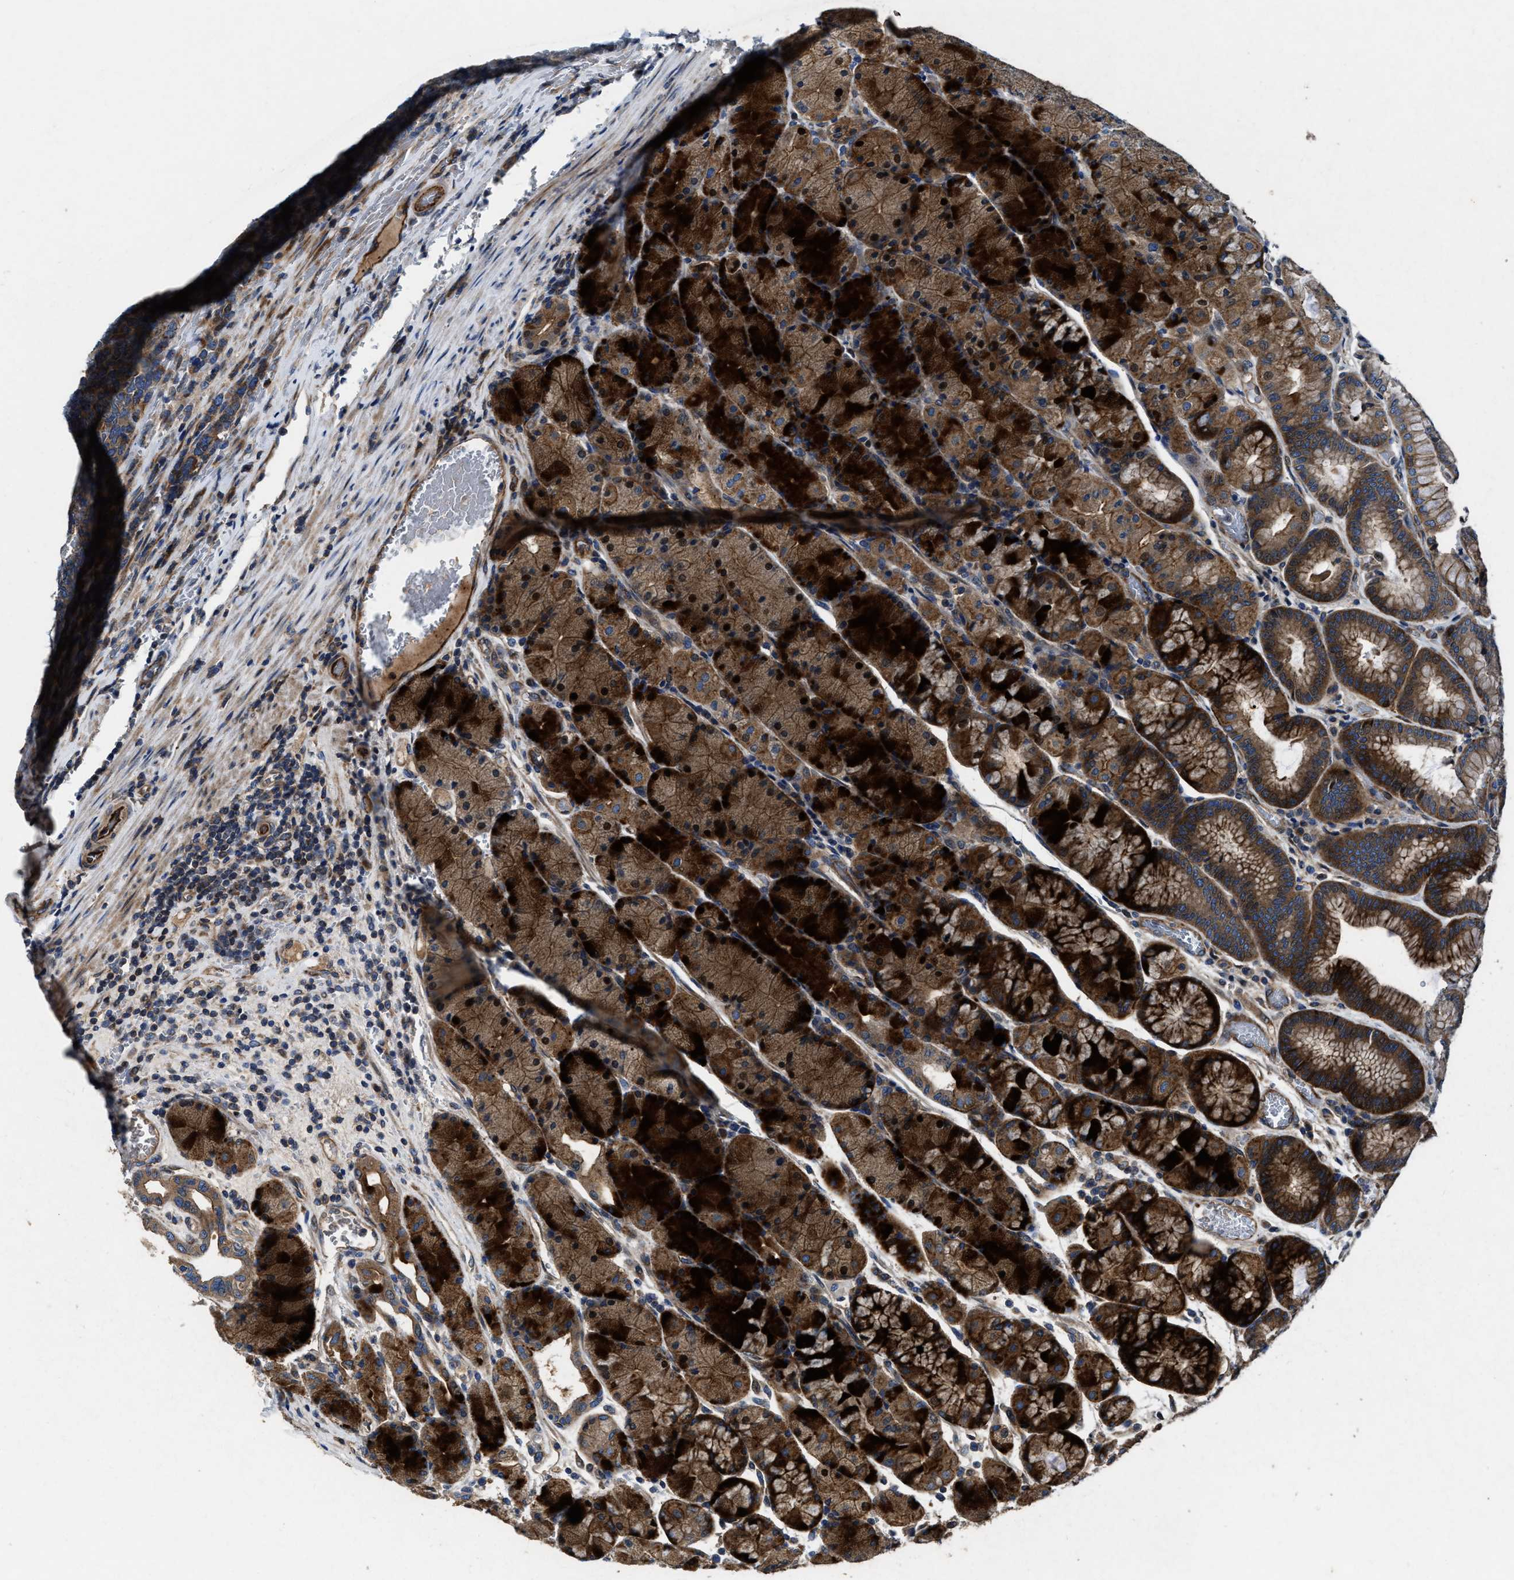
{"staining": {"intensity": "strong", "quantity": ">75%", "location": "cytoplasmic/membranous,nuclear"}, "tissue": "stomach", "cell_type": "Glandular cells", "image_type": "normal", "snomed": [{"axis": "morphology", "description": "Normal tissue, NOS"}, {"axis": "morphology", "description": "Carcinoid, malignant, NOS"}, {"axis": "topography", "description": "Stomach, upper"}], "caption": "Protein positivity by immunohistochemistry (IHC) demonstrates strong cytoplasmic/membranous,nuclear staining in about >75% of glandular cells in normal stomach. (Brightfield microscopy of DAB IHC at high magnification).", "gene": "PTAR1", "patient": {"sex": "male", "age": 39}}